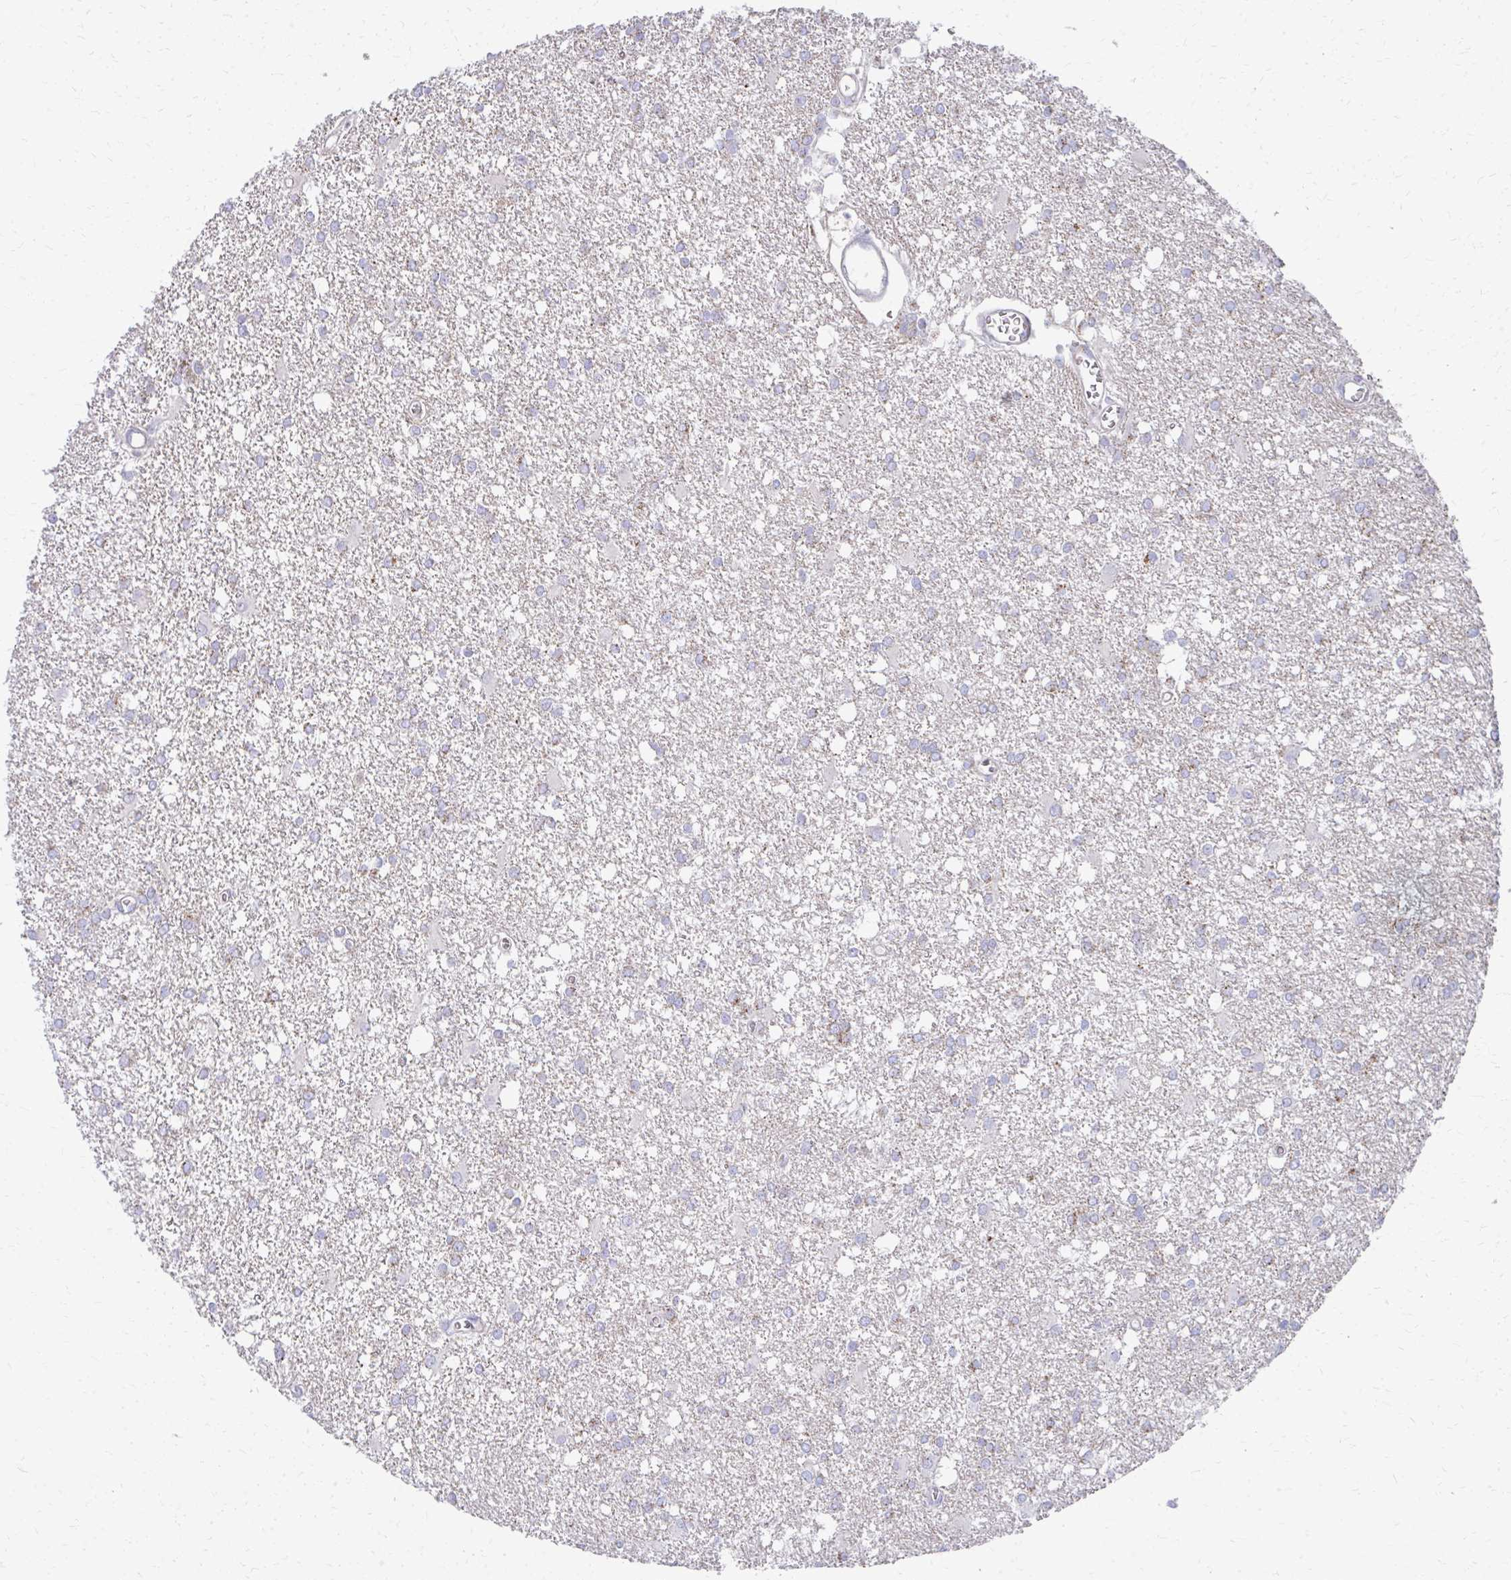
{"staining": {"intensity": "moderate", "quantity": "<25%", "location": "cytoplasmic/membranous"}, "tissue": "glioma", "cell_type": "Tumor cells", "image_type": "cancer", "snomed": [{"axis": "morphology", "description": "Glioma, malignant, High grade"}, {"axis": "topography", "description": "Brain"}], "caption": "Human malignant glioma (high-grade) stained with a protein marker demonstrates moderate staining in tumor cells.", "gene": "IL37", "patient": {"sex": "male", "age": 48}}